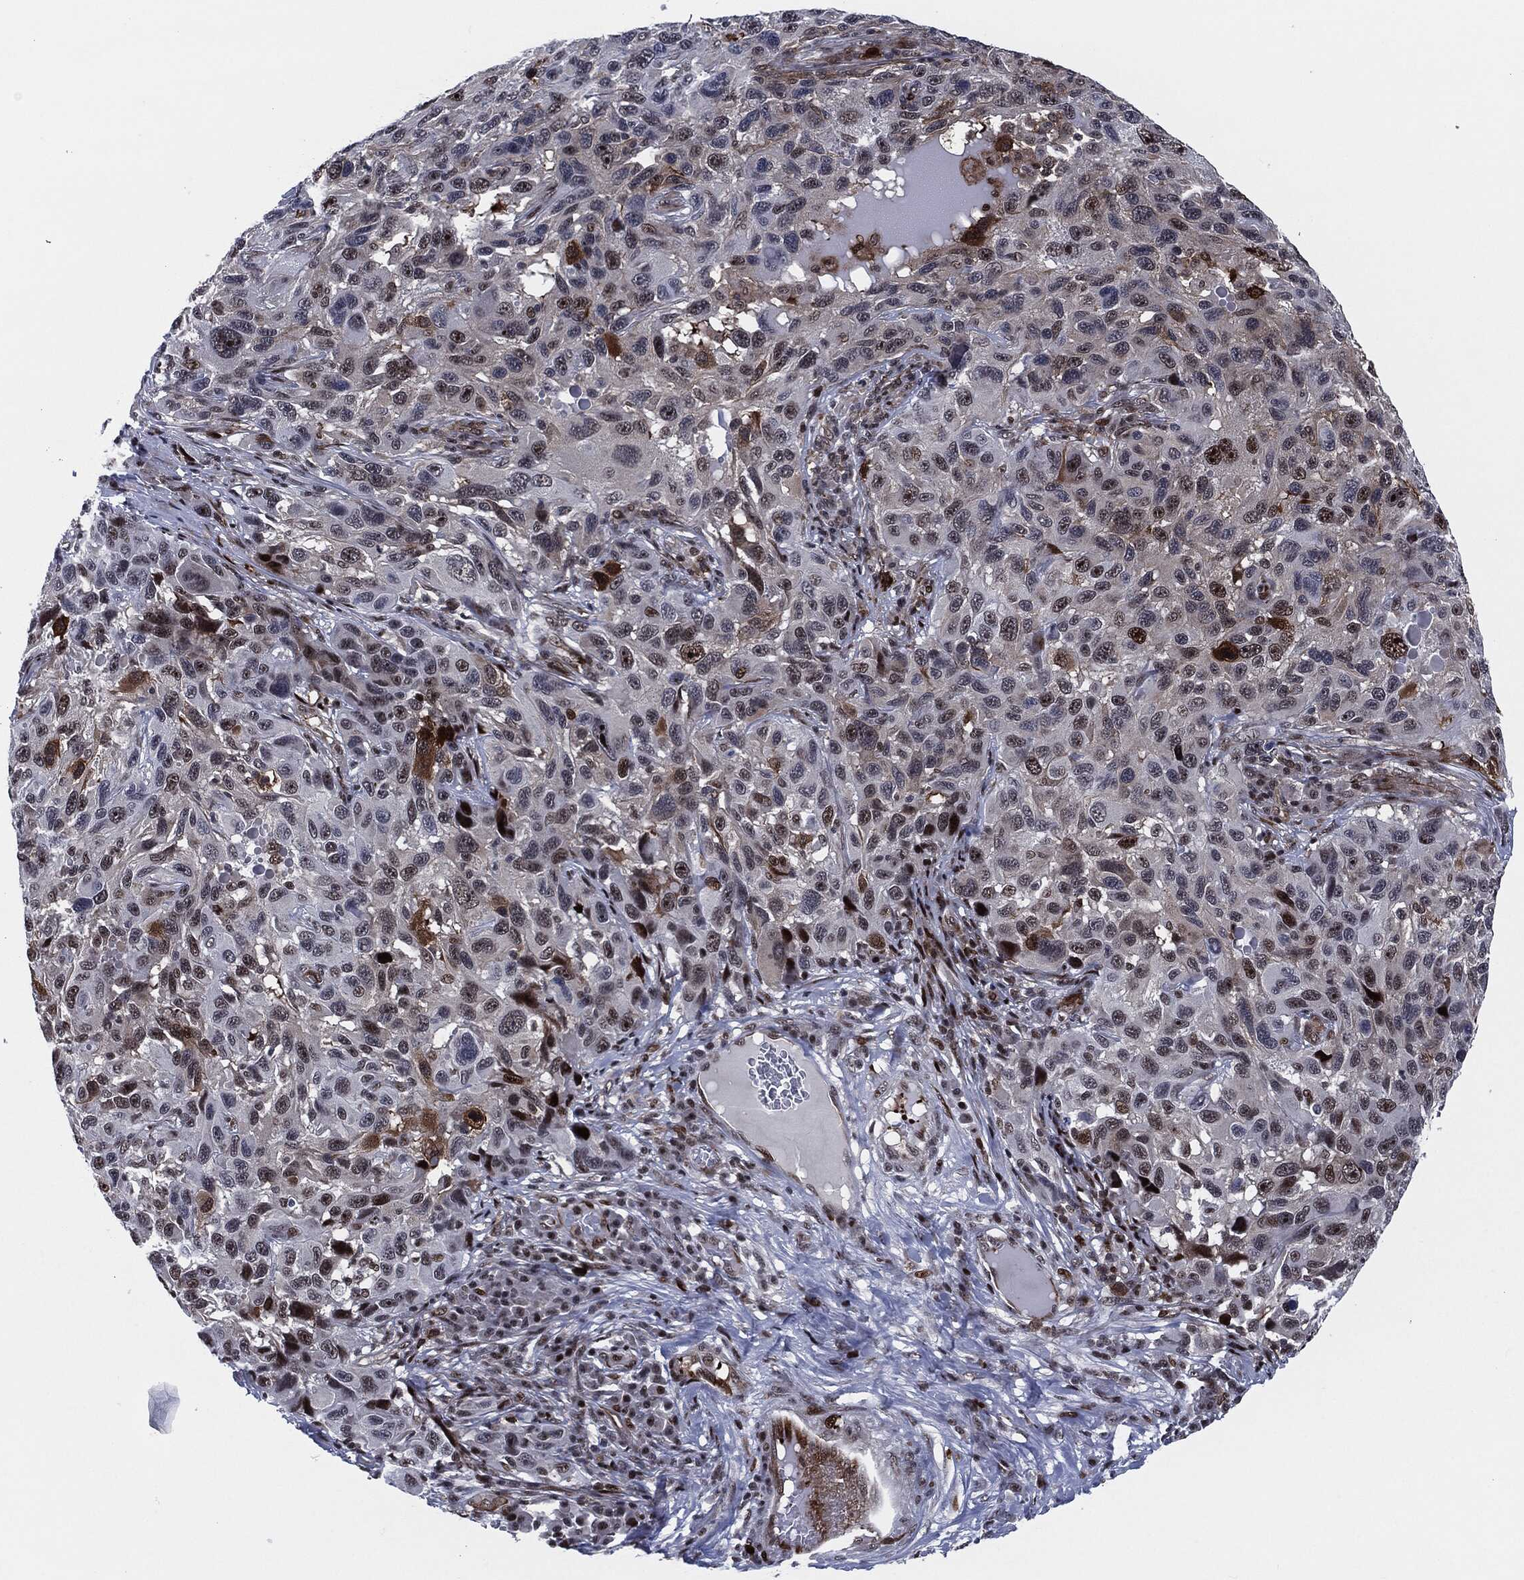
{"staining": {"intensity": "strong", "quantity": "<25%", "location": "cytoplasmic/membranous,nuclear"}, "tissue": "melanoma", "cell_type": "Tumor cells", "image_type": "cancer", "snomed": [{"axis": "morphology", "description": "Malignant melanoma, NOS"}, {"axis": "topography", "description": "Skin"}], "caption": "Immunohistochemical staining of human malignant melanoma shows strong cytoplasmic/membranous and nuclear protein positivity in approximately <25% of tumor cells. Immunohistochemistry stains the protein in brown and the nuclei are stained blue.", "gene": "AKT2", "patient": {"sex": "male", "age": 53}}